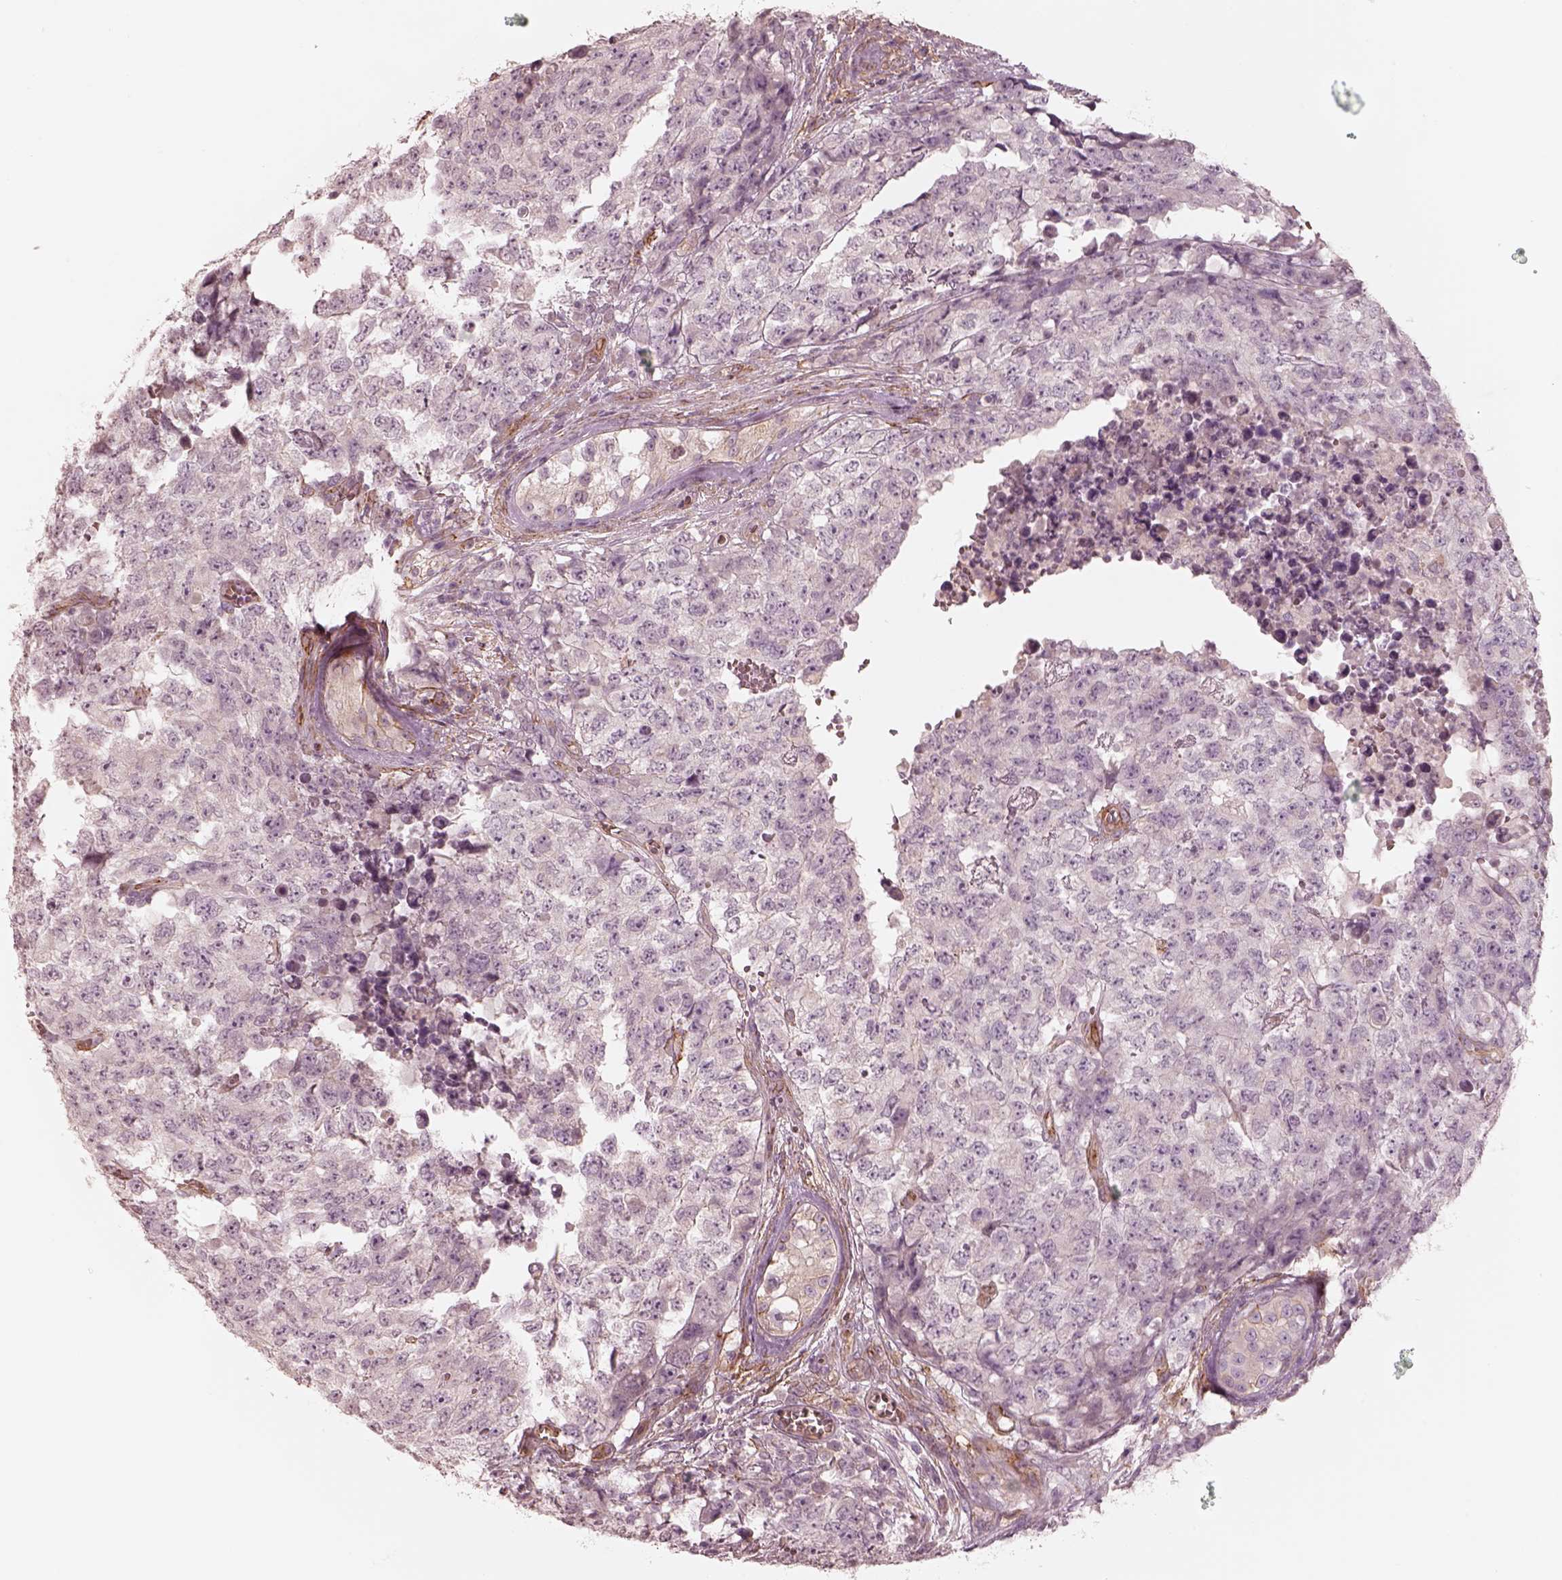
{"staining": {"intensity": "negative", "quantity": "none", "location": "none"}, "tissue": "testis cancer", "cell_type": "Tumor cells", "image_type": "cancer", "snomed": [{"axis": "morphology", "description": "Carcinoma, Embryonal, NOS"}, {"axis": "topography", "description": "Testis"}], "caption": "There is no significant positivity in tumor cells of embryonal carcinoma (testis).", "gene": "CRYM", "patient": {"sex": "male", "age": 23}}